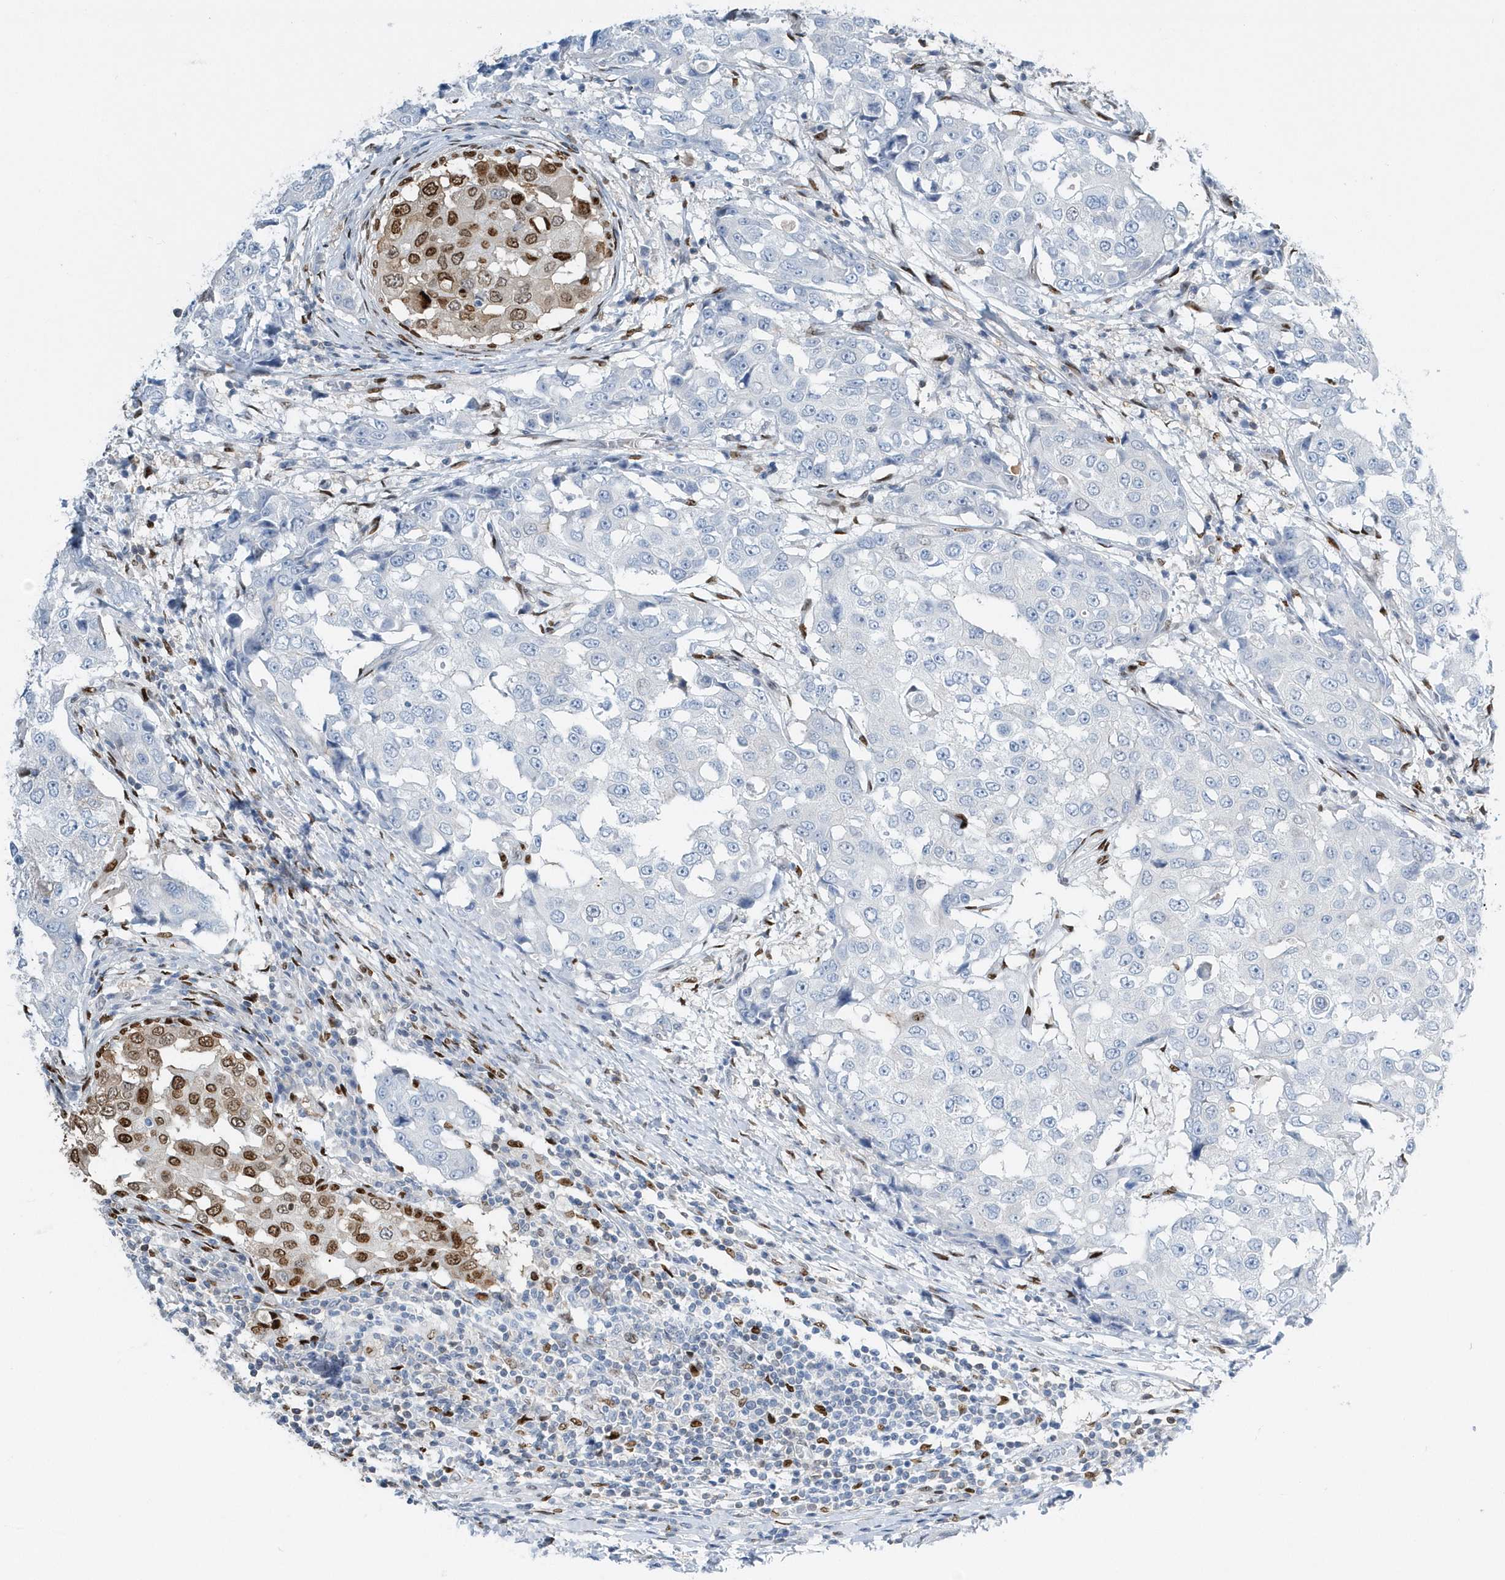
{"staining": {"intensity": "moderate", "quantity": "<25%", "location": "nuclear"}, "tissue": "breast cancer", "cell_type": "Tumor cells", "image_type": "cancer", "snomed": [{"axis": "morphology", "description": "Duct carcinoma"}, {"axis": "topography", "description": "Breast"}], "caption": "Tumor cells demonstrate low levels of moderate nuclear expression in approximately <25% of cells in human intraductal carcinoma (breast).", "gene": "MACROH2A2", "patient": {"sex": "female", "age": 27}}